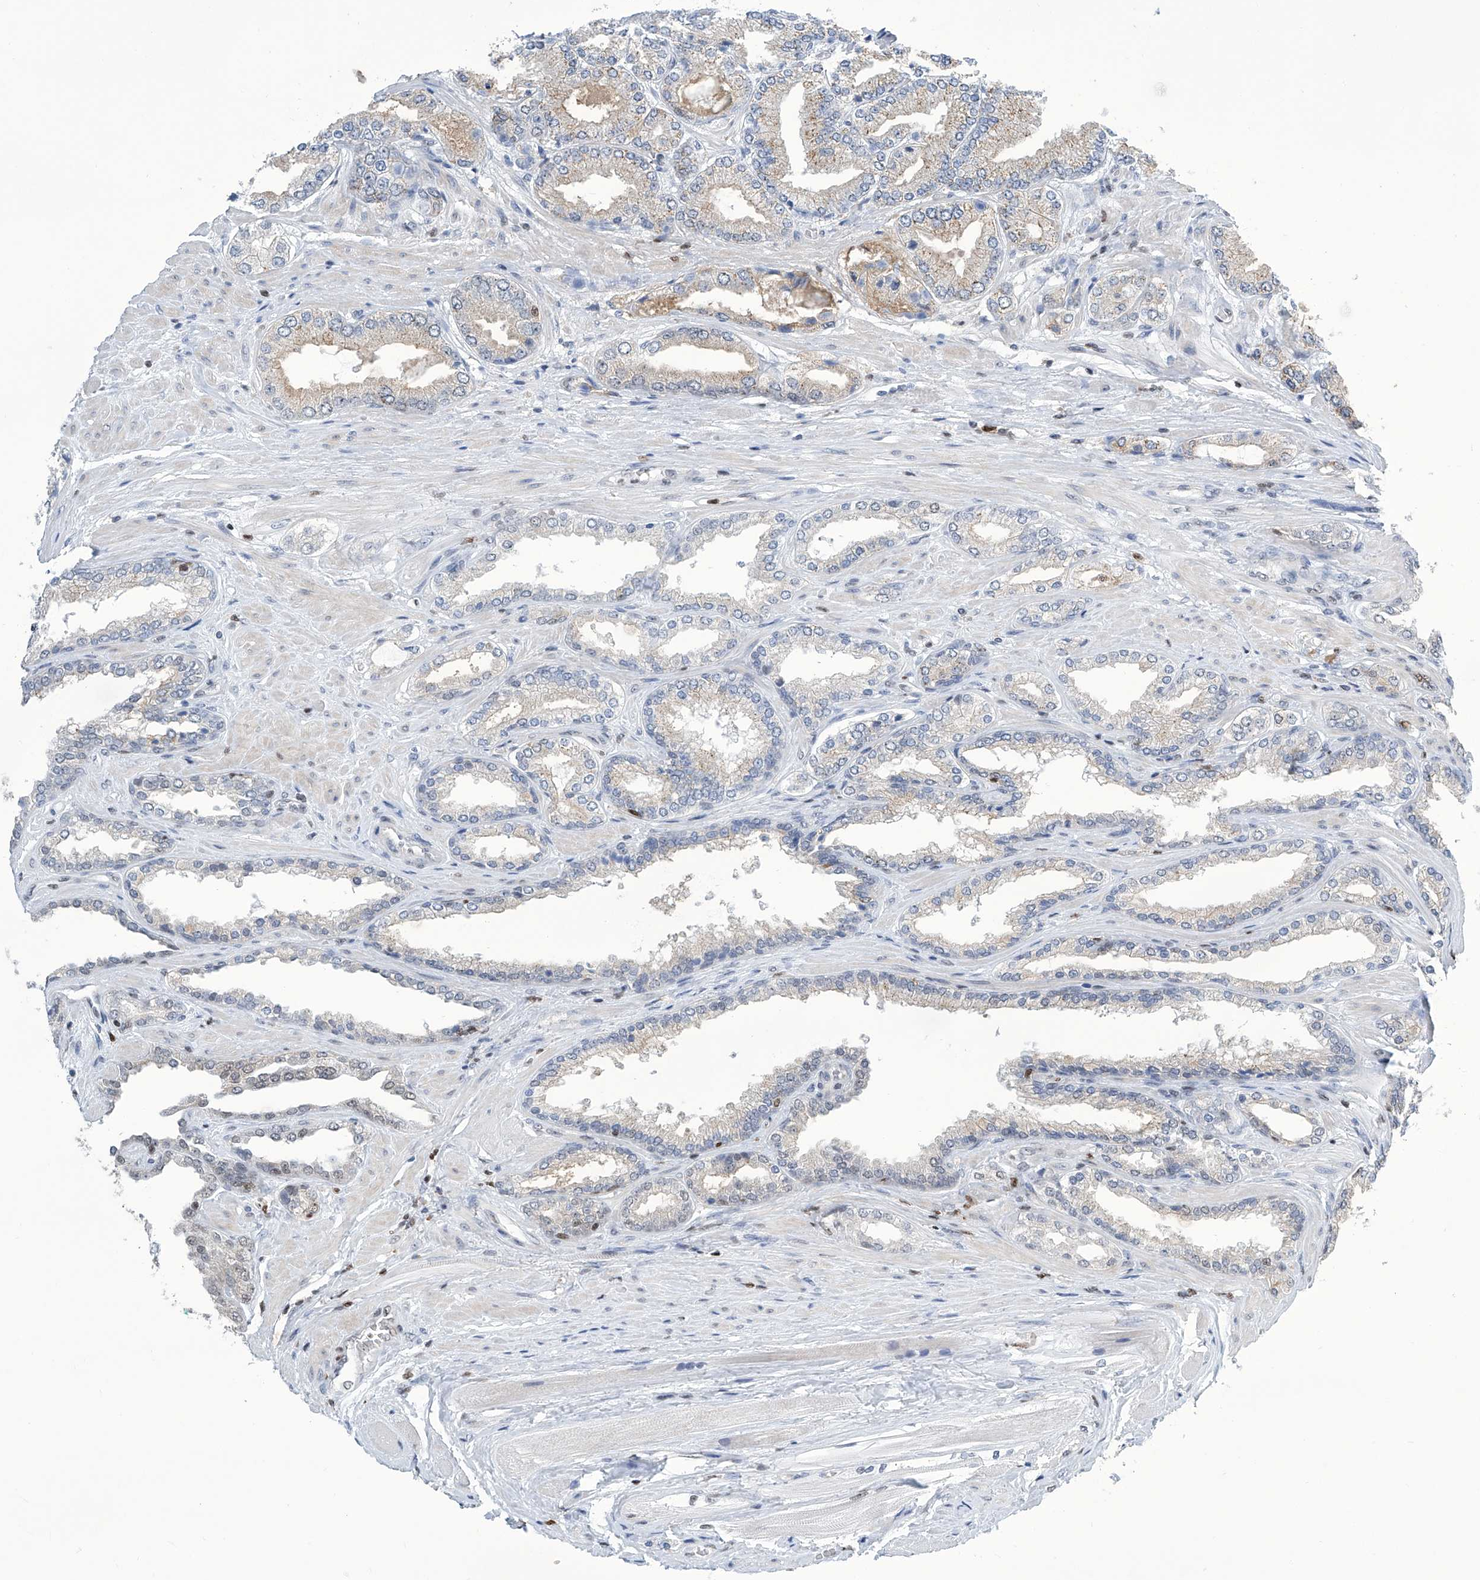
{"staining": {"intensity": "negative", "quantity": "none", "location": "none"}, "tissue": "prostate cancer", "cell_type": "Tumor cells", "image_type": "cancer", "snomed": [{"axis": "morphology", "description": "Adenocarcinoma, Low grade"}, {"axis": "topography", "description": "Prostate"}], "caption": "High magnification brightfield microscopy of low-grade adenocarcinoma (prostate) stained with DAB (brown) and counterstained with hematoxylin (blue): tumor cells show no significant expression.", "gene": "SREBF2", "patient": {"sex": "male", "age": 62}}